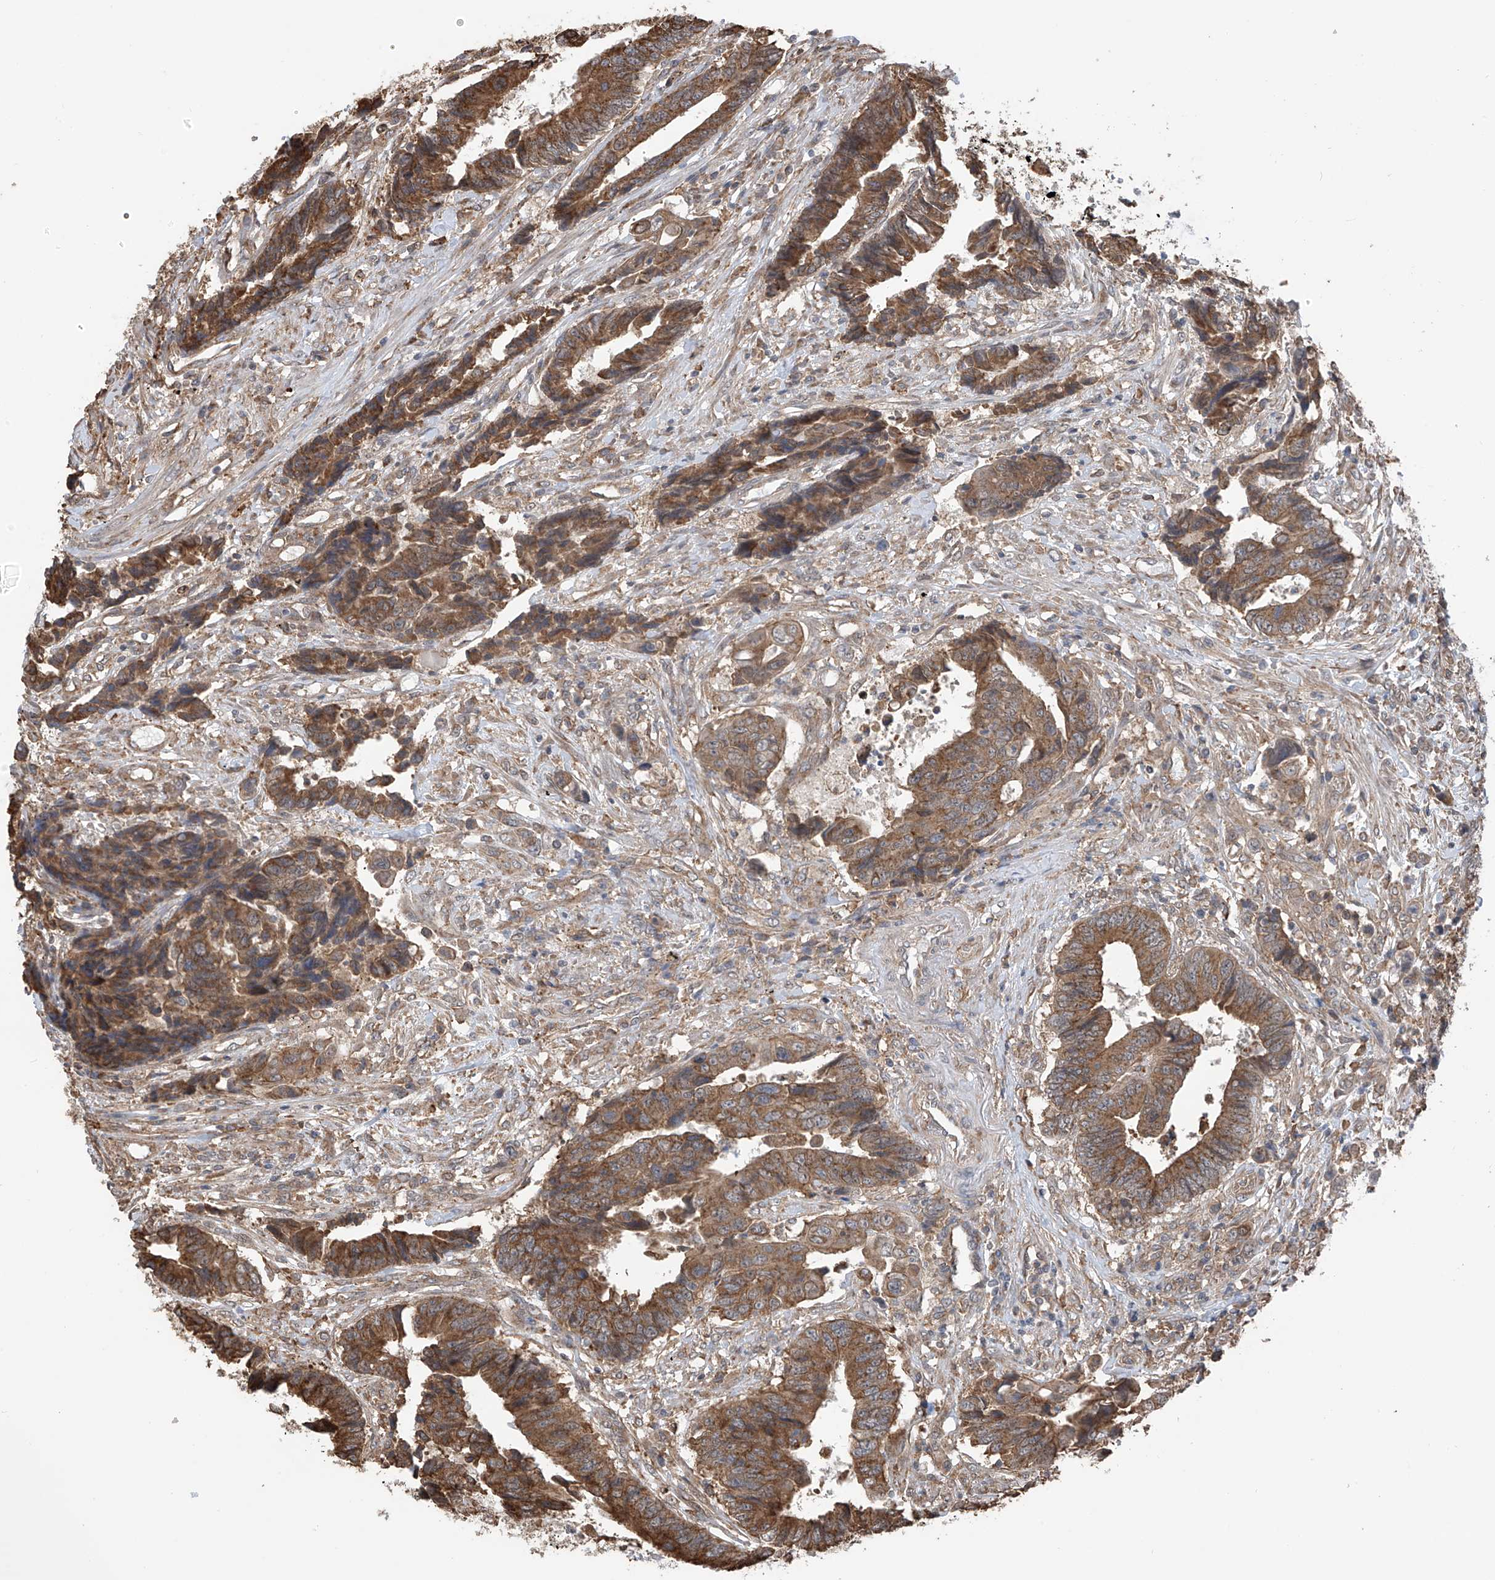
{"staining": {"intensity": "moderate", "quantity": ">75%", "location": "cytoplasmic/membranous"}, "tissue": "colorectal cancer", "cell_type": "Tumor cells", "image_type": "cancer", "snomed": [{"axis": "morphology", "description": "Adenocarcinoma, NOS"}, {"axis": "topography", "description": "Rectum"}], "caption": "High-power microscopy captured an immunohistochemistry image of colorectal adenocarcinoma, revealing moderate cytoplasmic/membranous staining in about >75% of tumor cells. (Stains: DAB (3,3'-diaminobenzidine) in brown, nuclei in blue, Microscopy: brightfield microscopy at high magnification).", "gene": "ZNF189", "patient": {"sex": "male", "age": 84}}